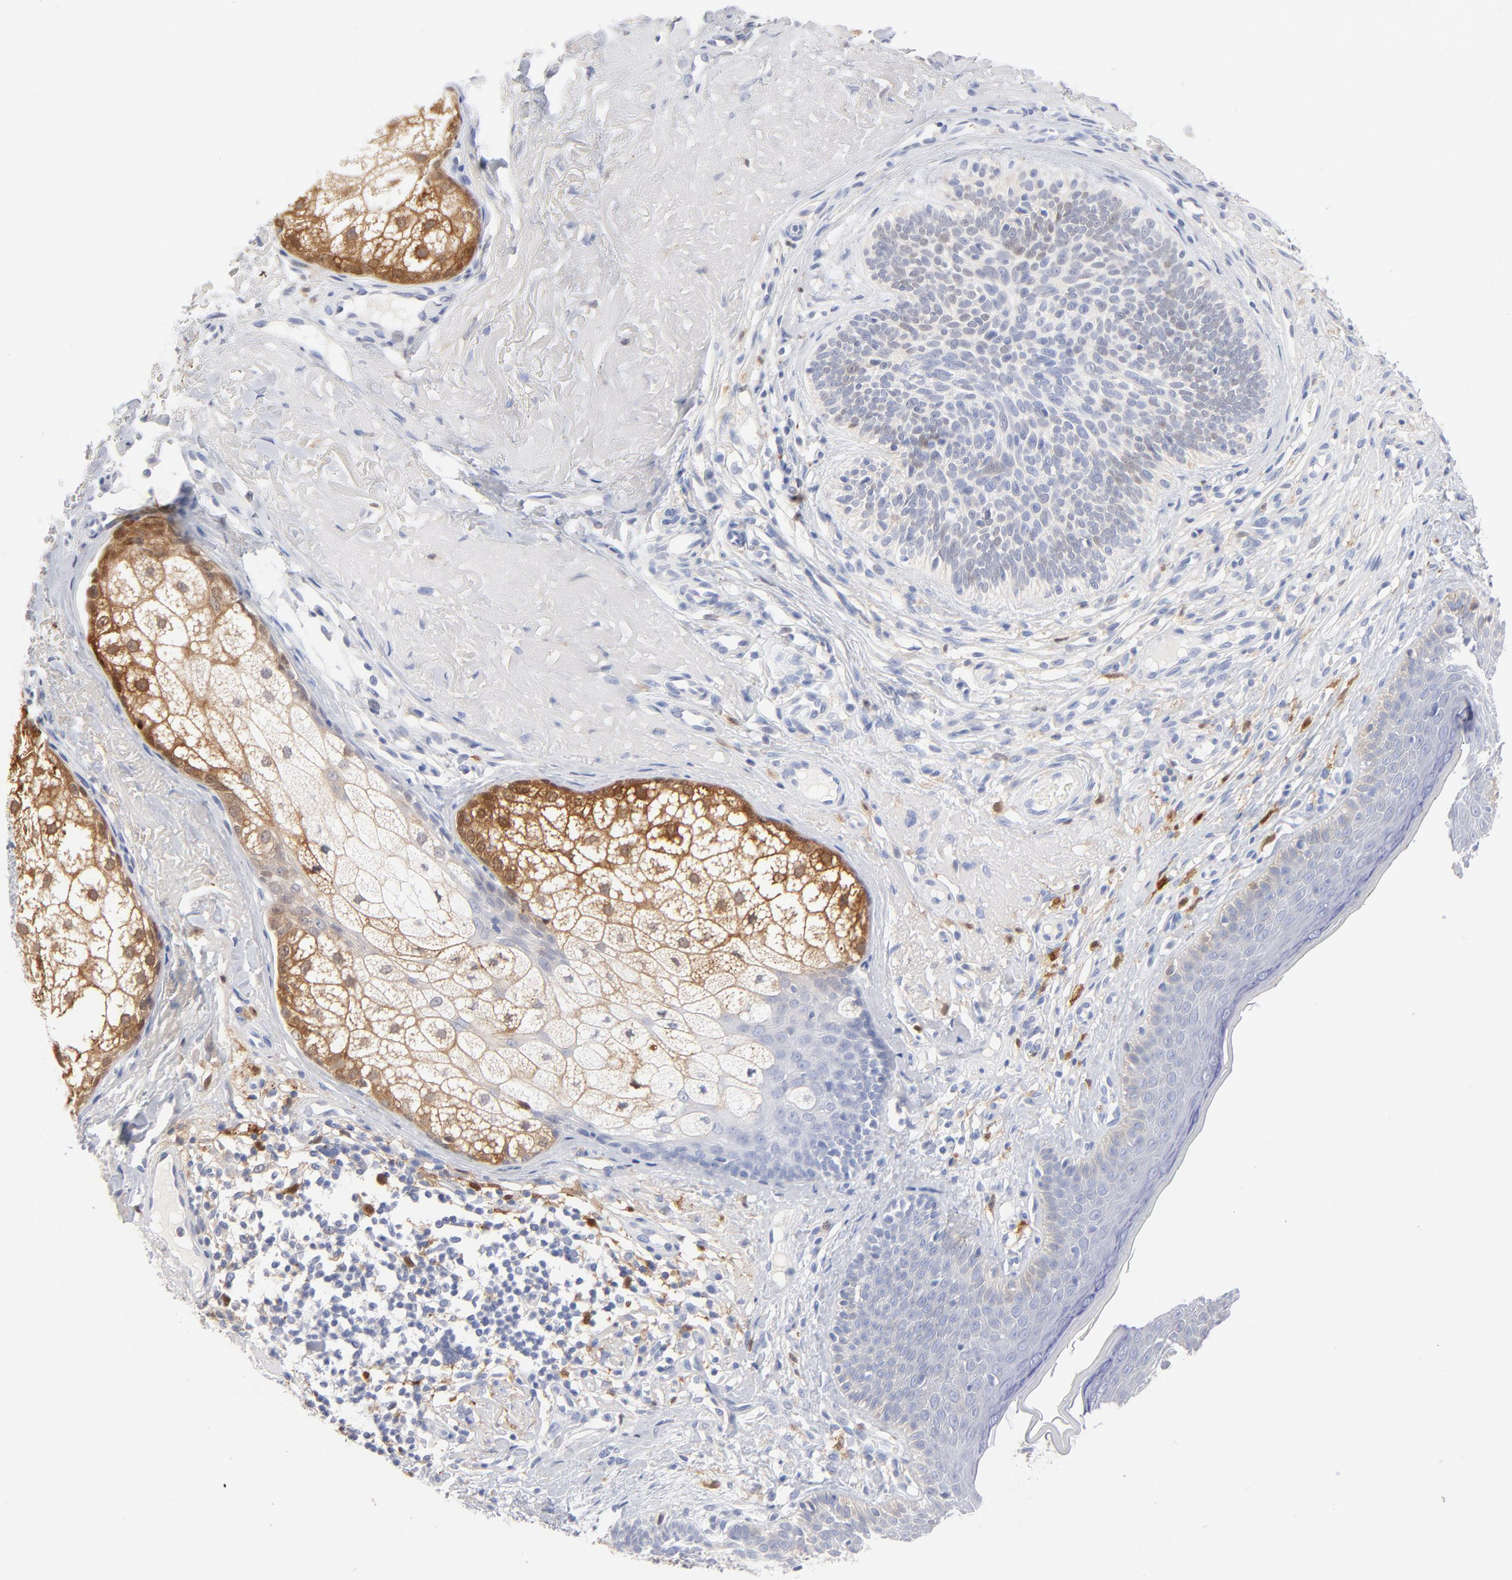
{"staining": {"intensity": "negative", "quantity": "none", "location": "none"}, "tissue": "skin cancer", "cell_type": "Tumor cells", "image_type": "cancer", "snomed": [{"axis": "morphology", "description": "Basal cell carcinoma"}, {"axis": "topography", "description": "Skin"}], "caption": "IHC of human skin cancer displays no expression in tumor cells.", "gene": "IFIT2", "patient": {"sex": "male", "age": 74}}